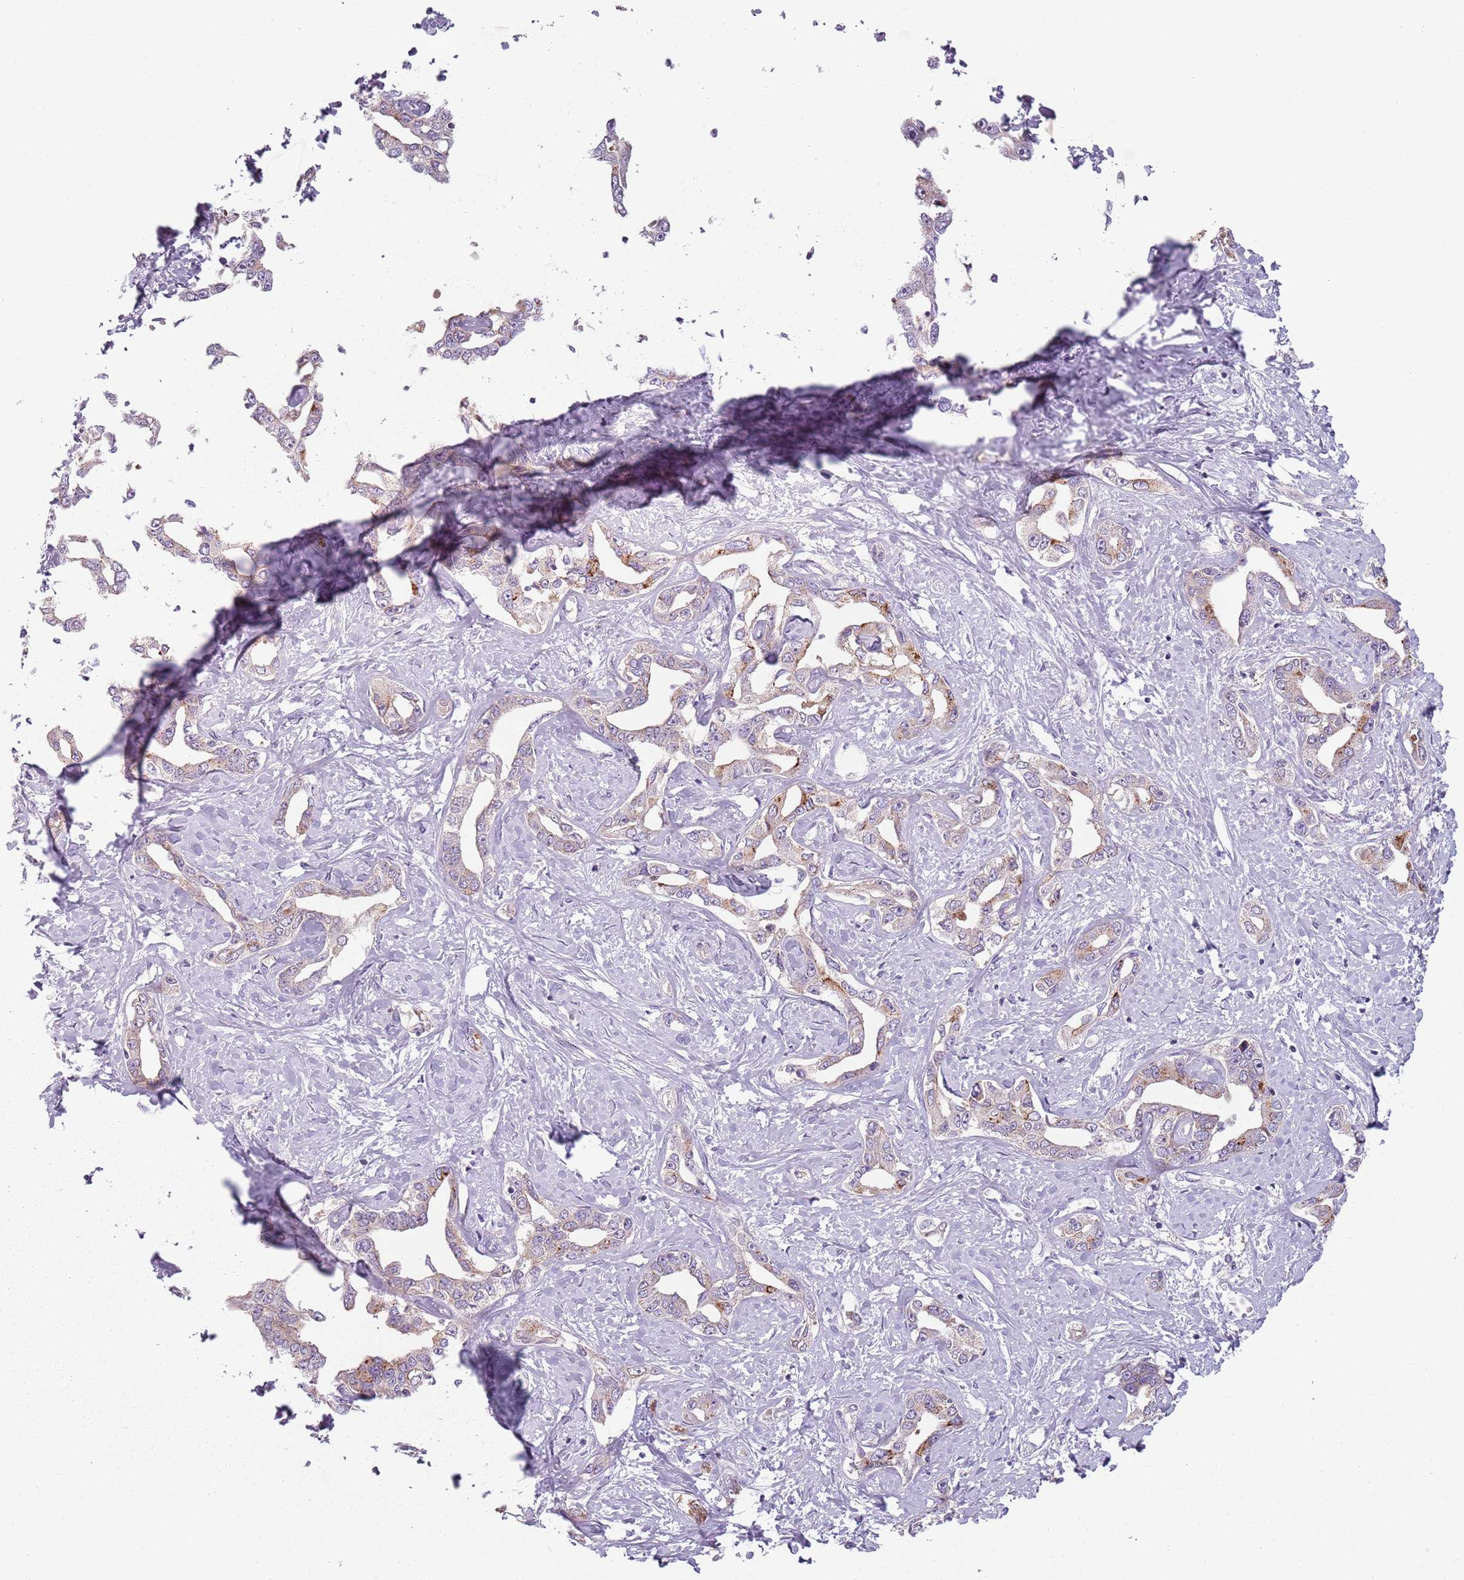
{"staining": {"intensity": "moderate", "quantity": "25%-75%", "location": "cytoplasmic/membranous"}, "tissue": "liver cancer", "cell_type": "Tumor cells", "image_type": "cancer", "snomed": [{"axis": "morphology", "description": "Cholangiocarcinoma"}, {"axis": "topography", "description": "Liver"}], "caption": "Immunohistochemical staining of cholangiocarcinoma (liver) displays moderate cytoplasmic/membranous protein staining in approximately 25%-75% of tumor cells. The protein of interest is stained brown, and the nuclei are stained in blue (DAB IHC with brightfield microscopy, high magnification).", "gene": "MEGF8", "patient": {"sex": "male", "age": 59}}